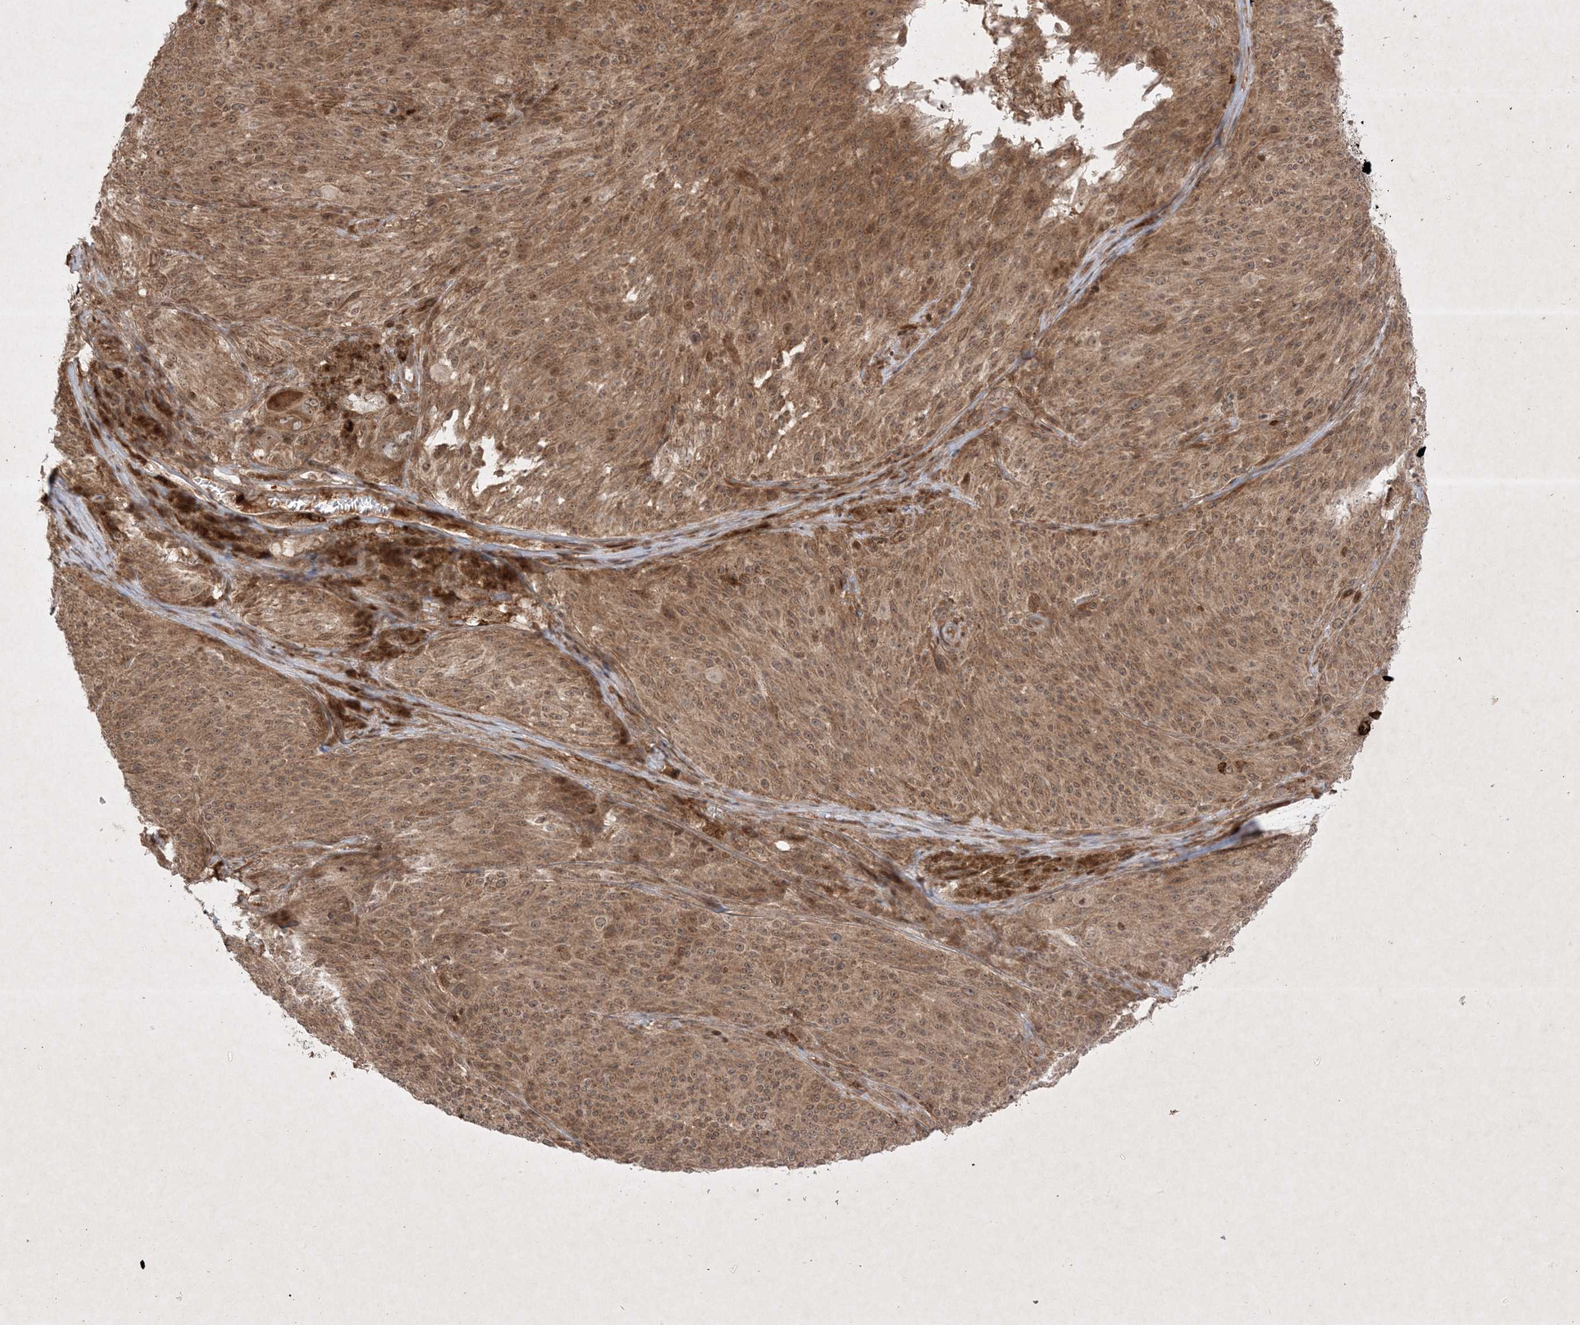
{"staining": {"intensity": "moderate", "quantity": ">75%", "location": "cytoplasmic/membranous,nuclear"}, "tissue": "melanoma", "cell_type": "Tumor cells", "image_type": "cancer", "snomed": [{"axis": "morphology", "description": "Malignant melanoma, NOS"}, {"axis": "topography", "description": "Skin of trunk"}], "caption": "This photomicrograph displays immunohistochemistry staining of human melanoma, with medium moderate cytoplasmic/membranous and nuclear staining in approximately >75% of tumor cells.", "gene": "PTK6", "patient": {"sex": "male", "age": 71}}